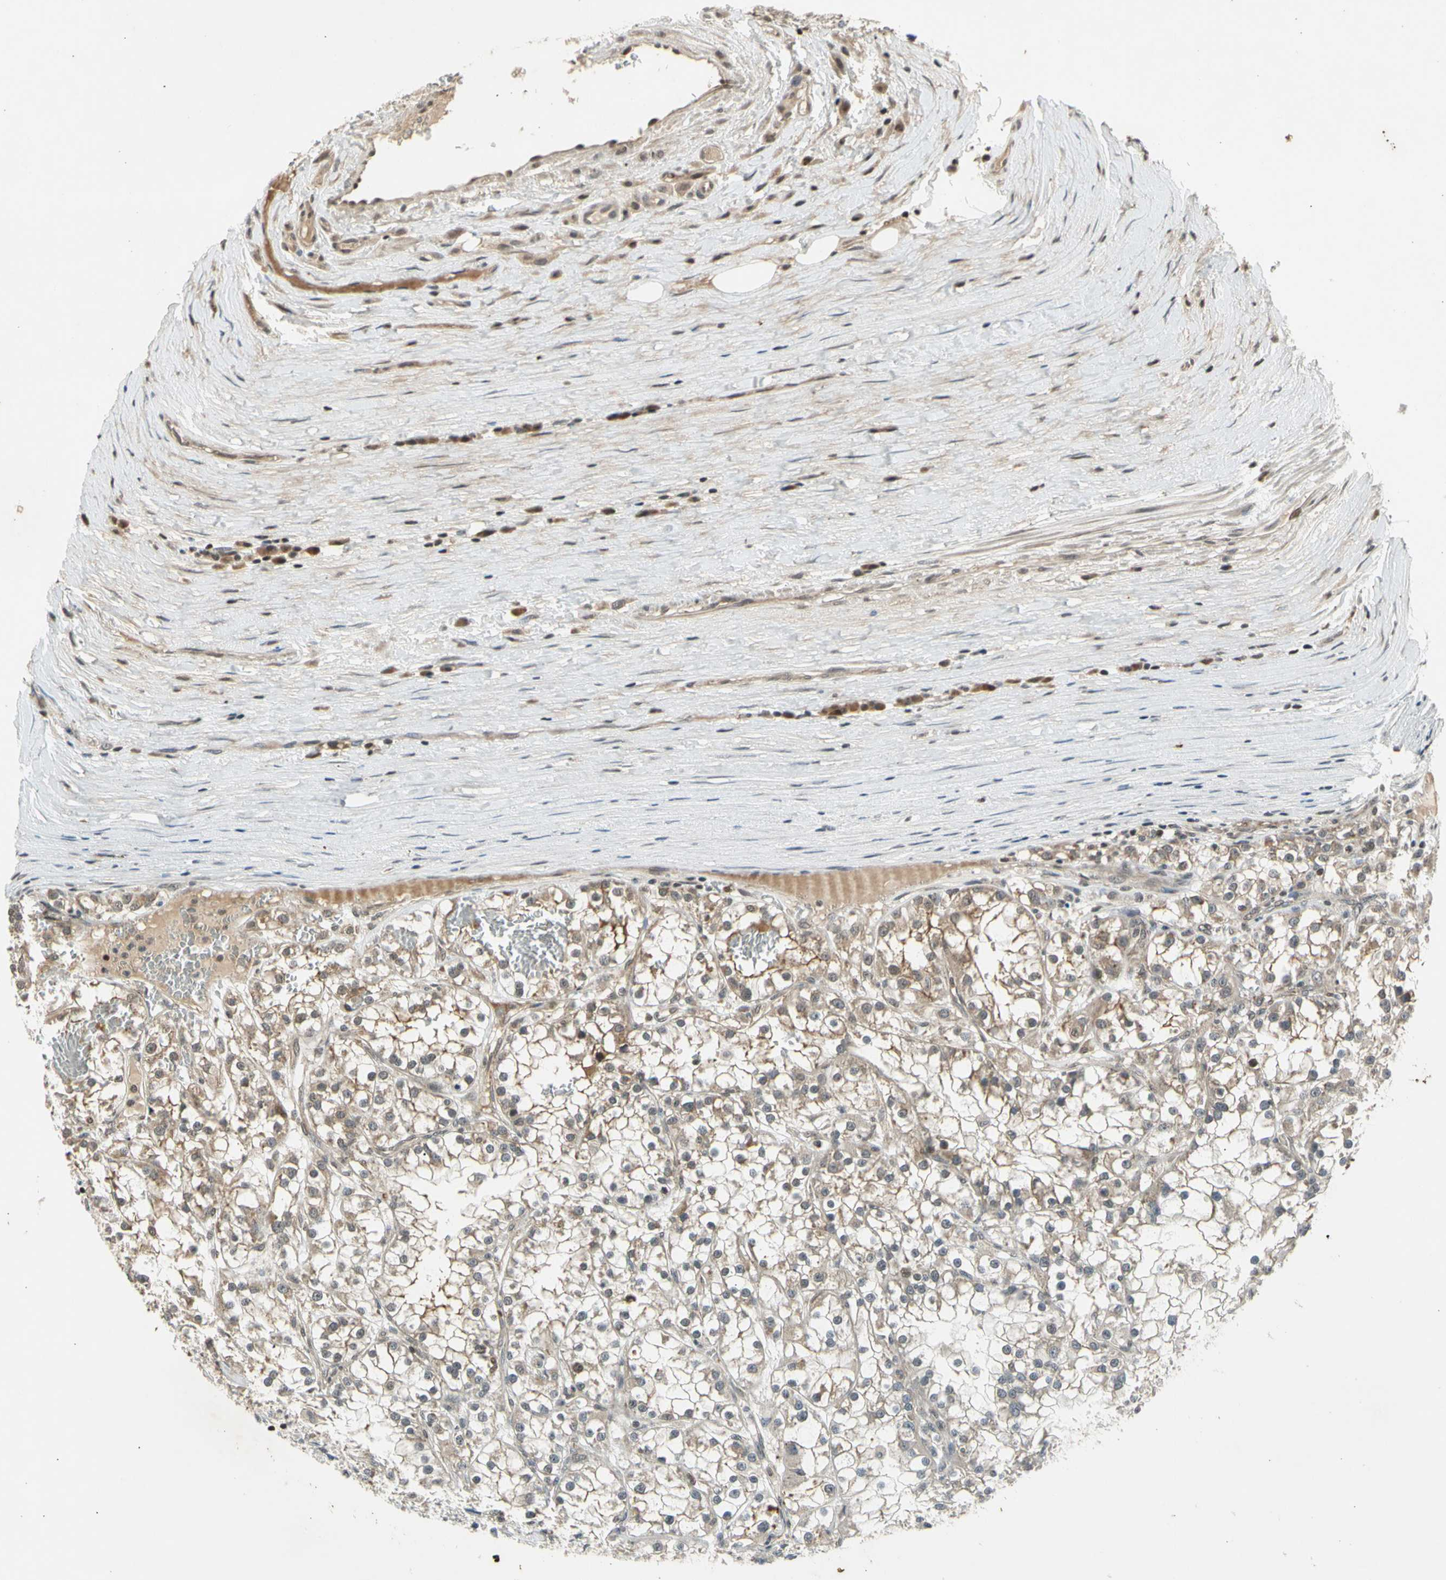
{"staining": {"intensity": "weak", "quantity": "25%-75%", "location": "cytoplasmic/membranous"}, "tissue": "renal cancer", "cell_type": "Tumor cells", "image_type": "cancer", "snomed": [{"axis": "morphology", "description": "Adenocarcinoma, NOS"}, {"axis": "topography", "description": "Kidney"}], "caption": "Renal cancer stained with DAB immunohistochemistry (IHC) demonstrates low levels of weak cytoplasmic/membranous staining in approximately 25%-75% of tumor cells.", "gene": "EFNB2", "patient": {"sex": "female", "age": 52}}